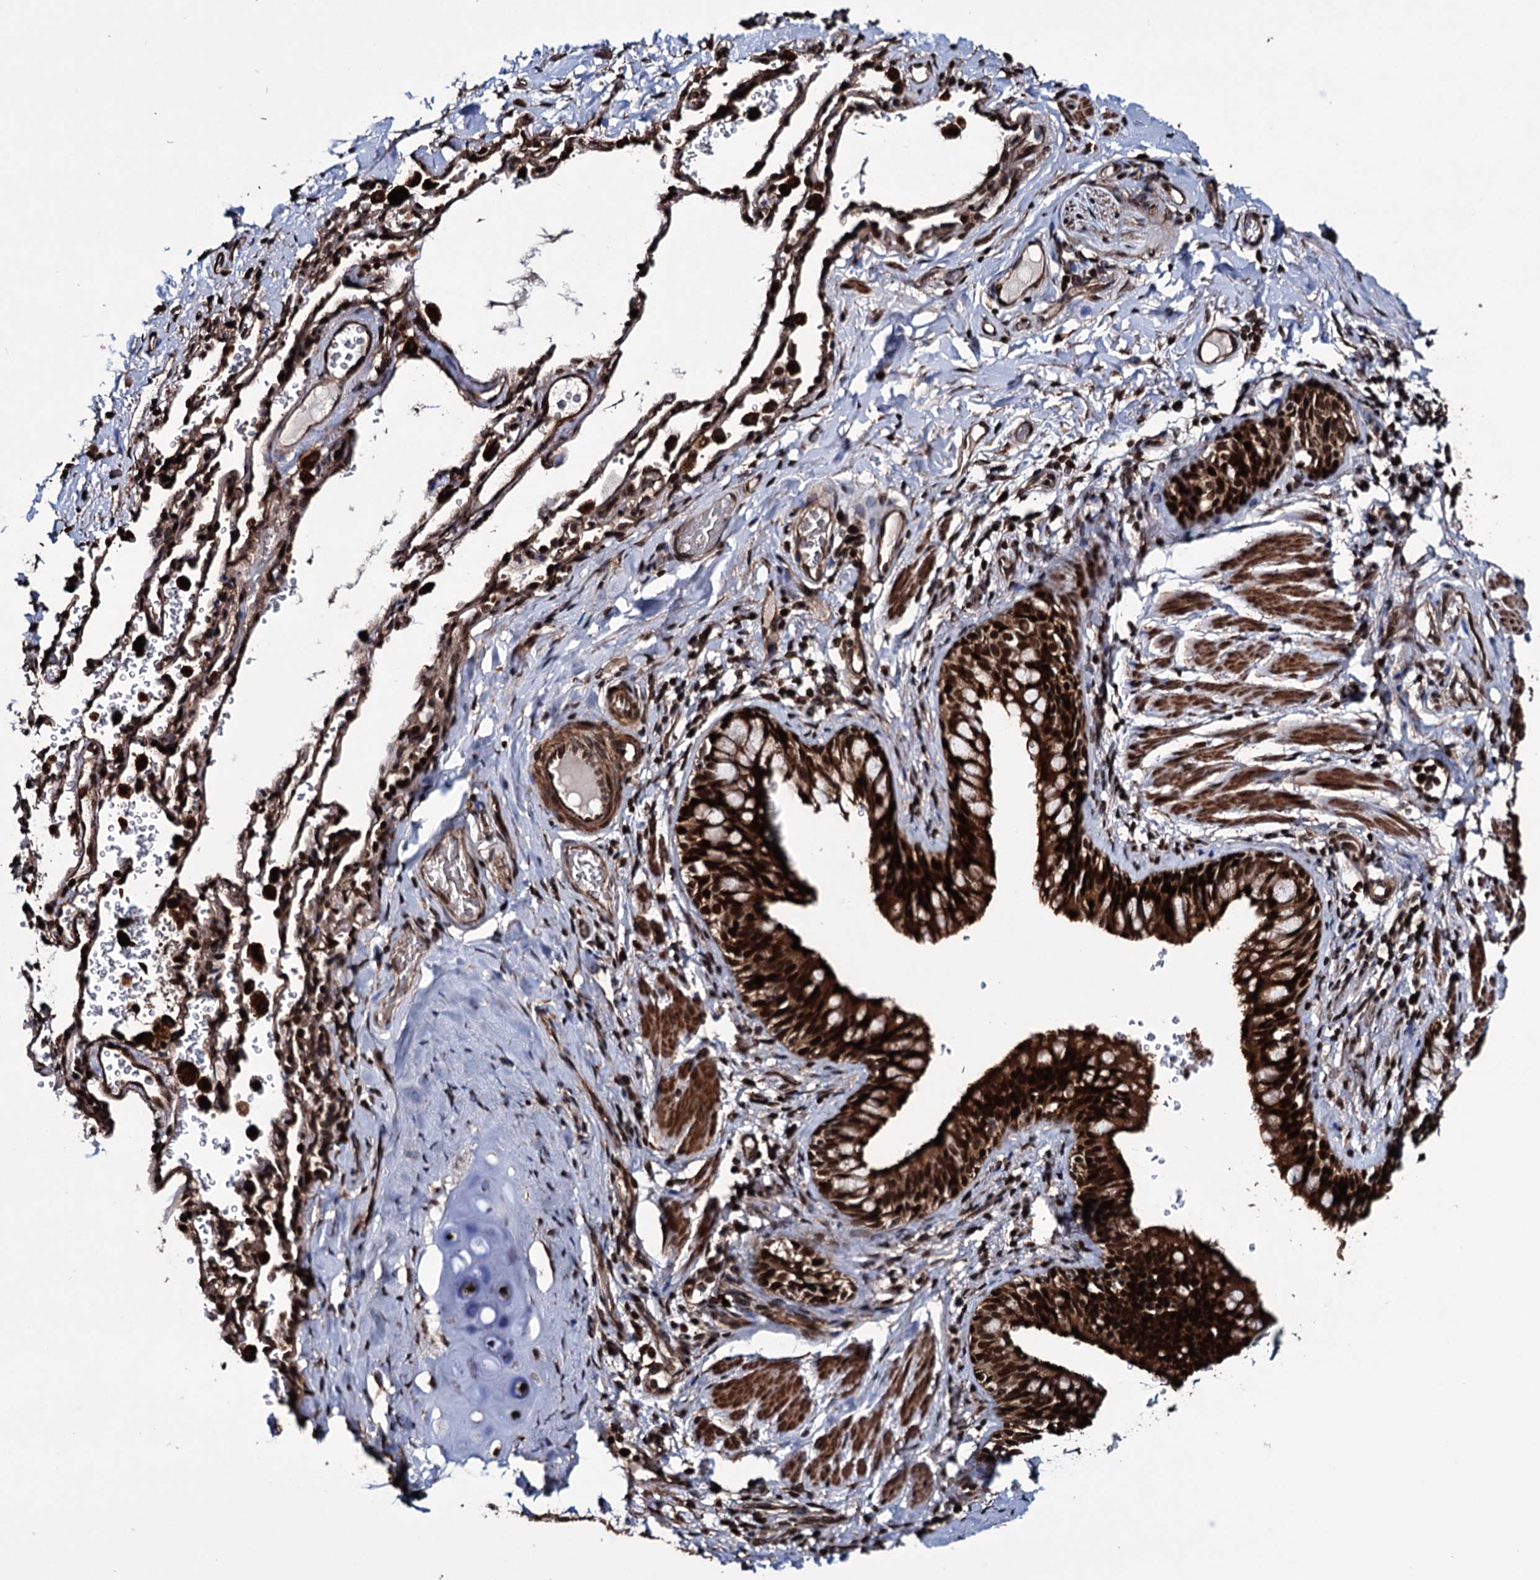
{"staining": {"intensity": "strong", "quantity": ">75%", "location": "cytoplasmic/membranous,nuclear"}, "tissue": "bronchus", "cell_type": "Respiratory epithelial cells", "image_type": "normal", "snomed": [{"axis": "morphology", "description": "Normal tissue, NOS"}, {"axis": "topography", "description": "Cartilage tissue"}, {"axis": "topography", "description": "Bronchus"}], "caption": "Respiratory epithelial cells reveal high levels of strong cytoplasmic/membranous,nuclear staining in approximately >75% of cells in unremarkable human bronchus. The staining is performed using DAB (3,3'-diaminobenzidine) brown chromogen to label protein expression. The nuclei are counter-stained blue using hematoxylin.", "gene": "EYA4", "patient": {"sex": "female", "age": 36}}